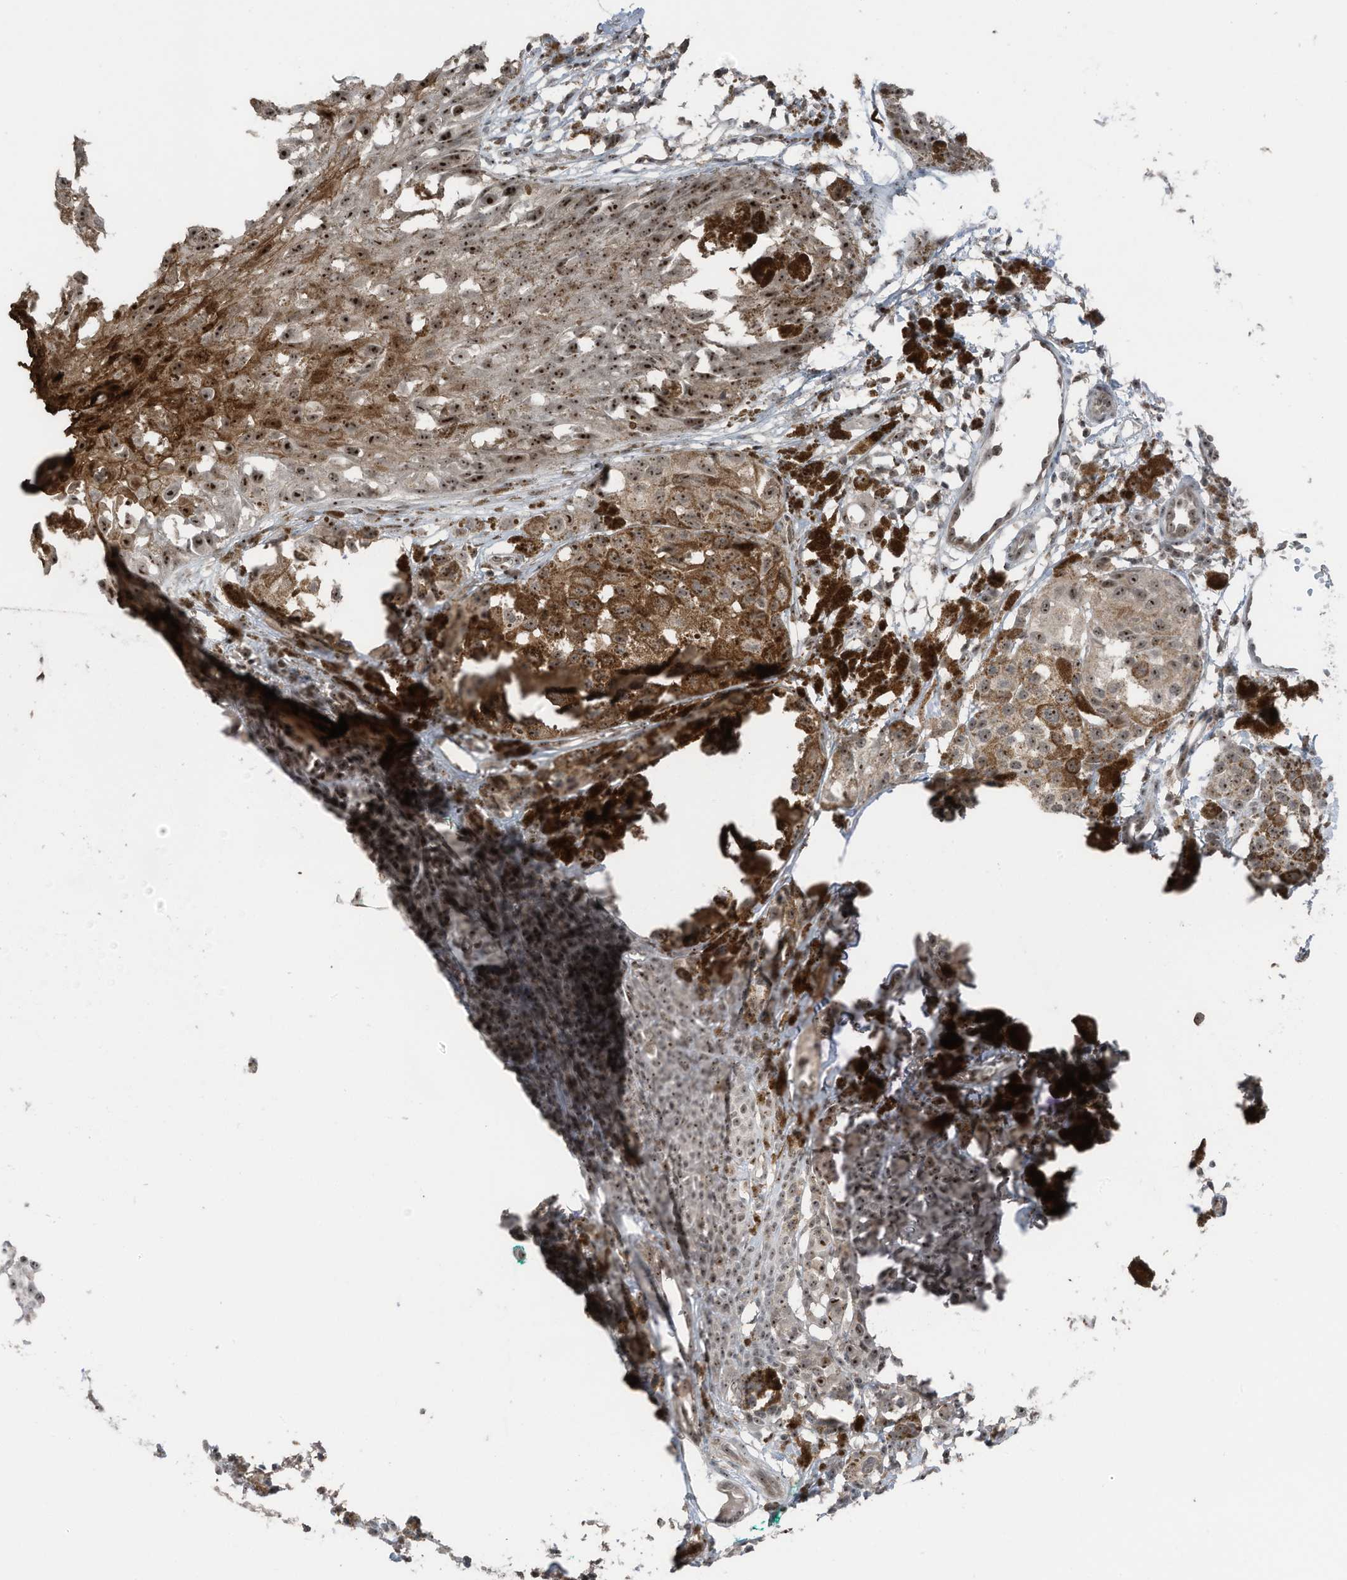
{"staining": {"intensity": "moderate", "quantity": ">75%", "location": "cytoplasmic/membranous,nuclear"}, "tissue": "melanoma", "cell_type": "Tumor cells", "image_type": "cancer", "snomed": [{"axis": "morphology", "description": "Malignant melanoma, NOS"}, {"axis": "topography", "description": "Skin of leg"}], "caption": "There is medium levels of moderate cytoplasmic/membranous and nuclear staining in tumor cells of melanoma, as demonstrated by immunohistochemical staining (brown color).", "gene": "UTP3", "patient": {"sex": "female", "age": 72}}